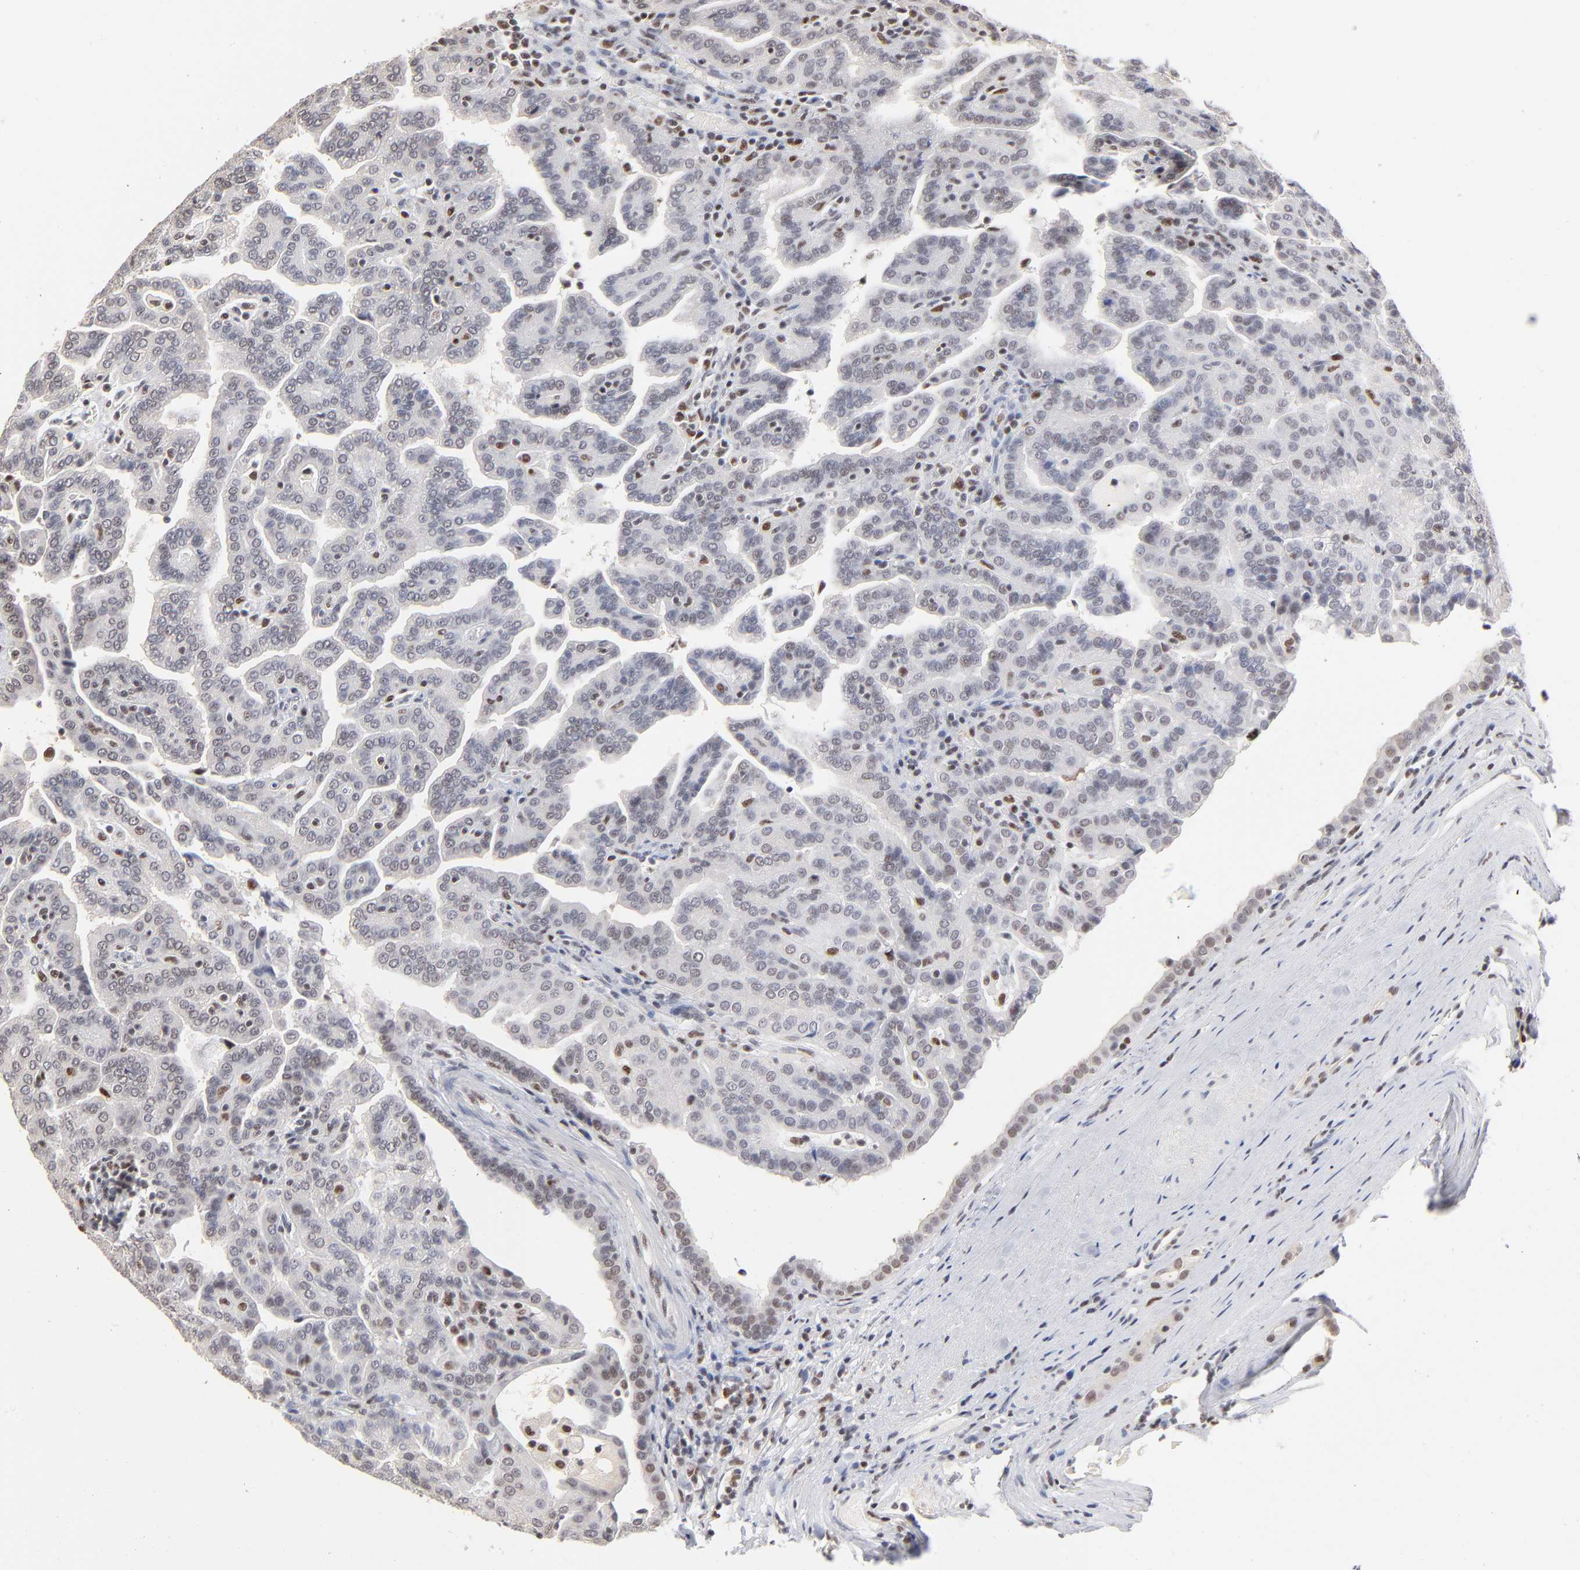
{"staining": {"intensity": "negative", "quantity": "none", "location": "none"}, "tissue": "renal cancer", "cell_type": "Tumor cells", "image_type": "cancer", "snomed": [{"axis": "morphology", "description": "Adenocarcinoma, NOS"}, {"axis": "topography", "description": "Kidney"}], "caption": "This is an immunohistochemistry image of renal cancer (adenocarcinoma). There is no positivity in tumor cells.", "gene": "MAX", "patient": {"sex": "male", "age": 61}}